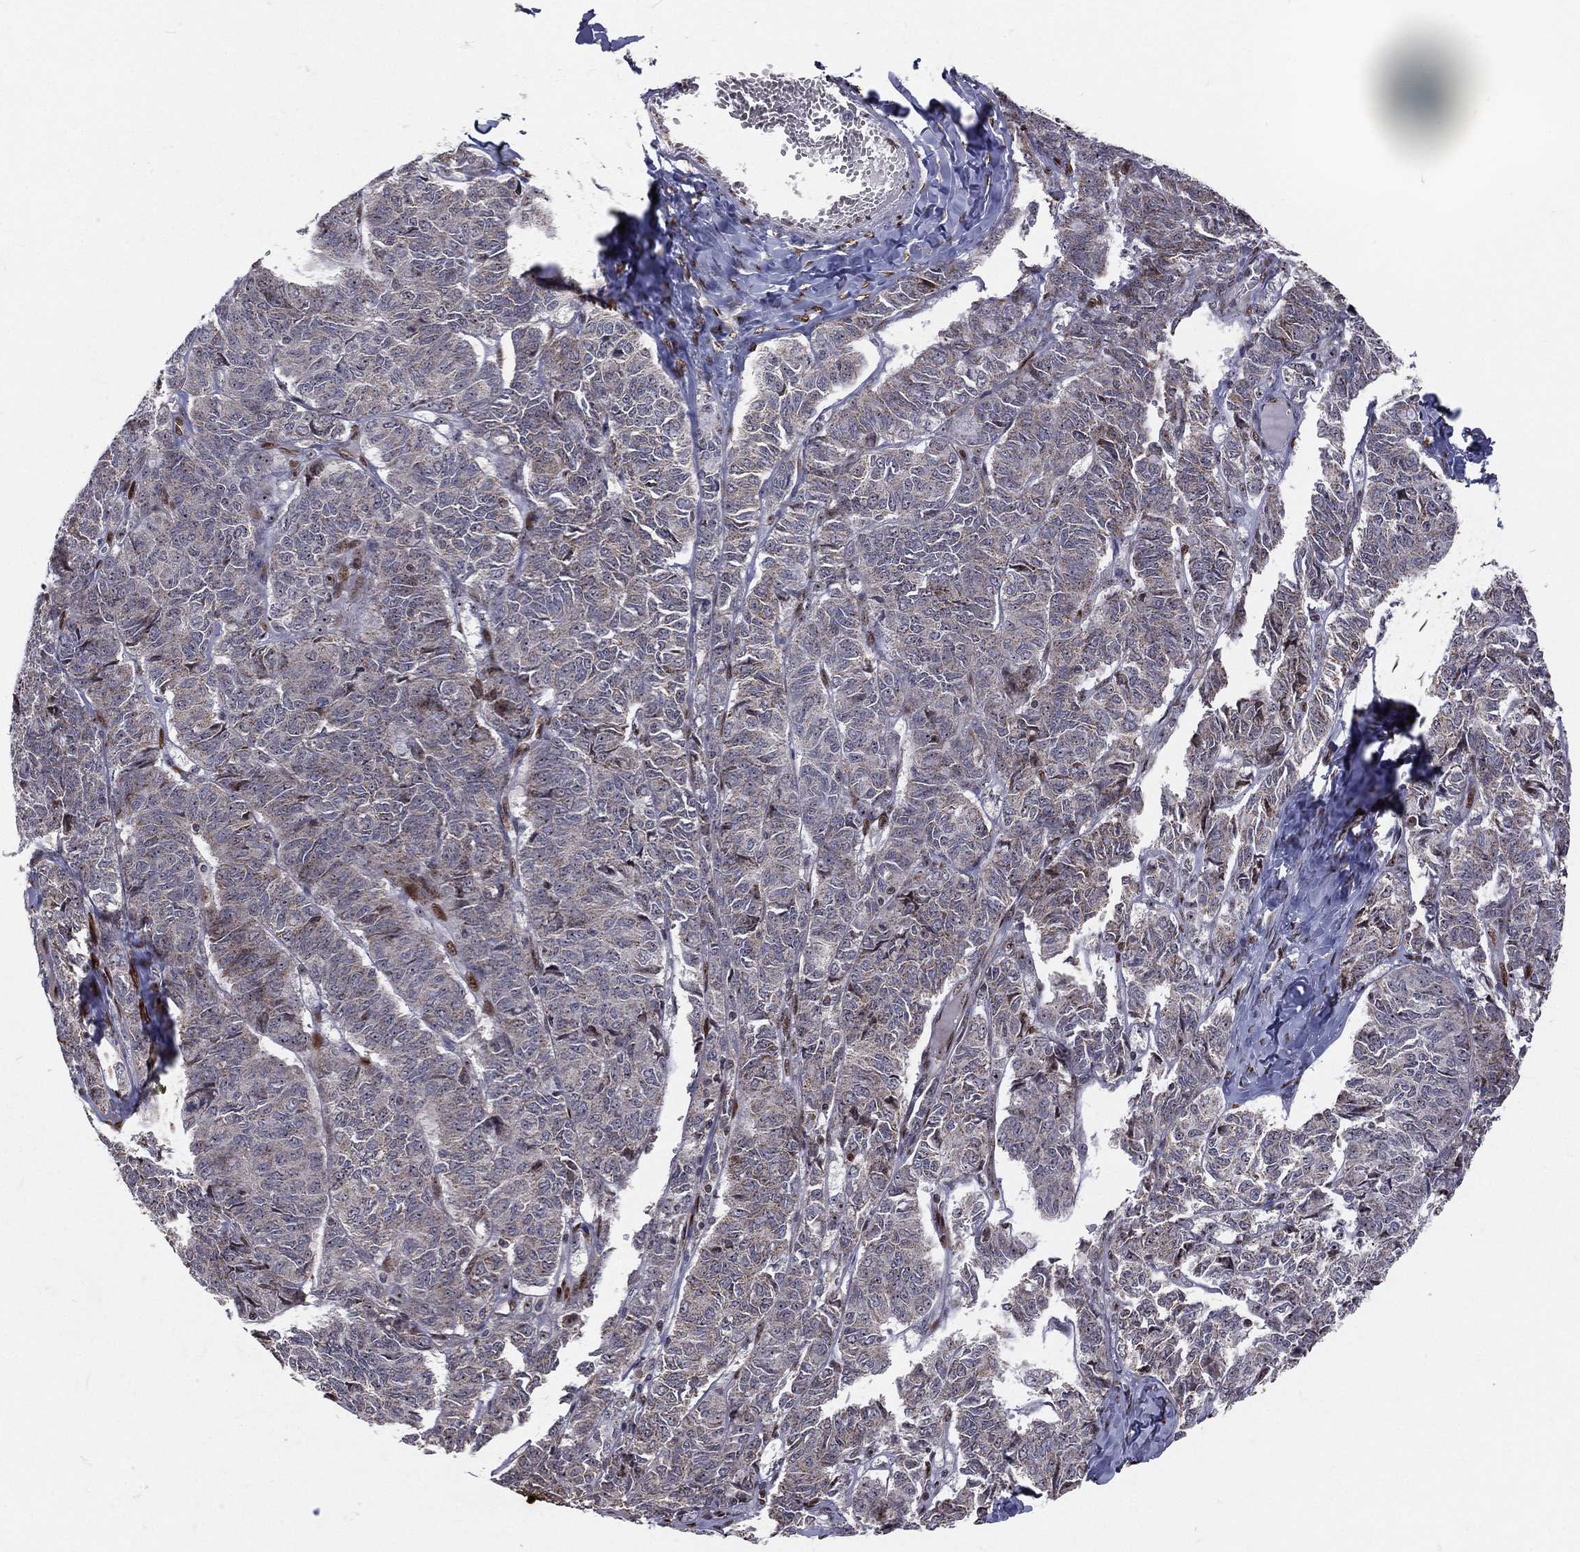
{"staining": {"intensity": "negative", "quantity": "none", "location": "none"}, "tissue": "ovarian cancer", "cell_type": "Tumor cells", "image_type": "cancer", "snomed": [{"axis": "morphology", "description": "Carcinoma, endometroid"}, {"axis": "topography", "description": "Ovary"}], "caption": "Immunohistochemistry (IHC) histopathology image of neoplastic tissue: ovarian endometroid carcinoma stained with DAB demonstrates no significant protein expression in tumor cells.", "gene": "ZEB1", "patient": {"sex": "female", "age": 80}}